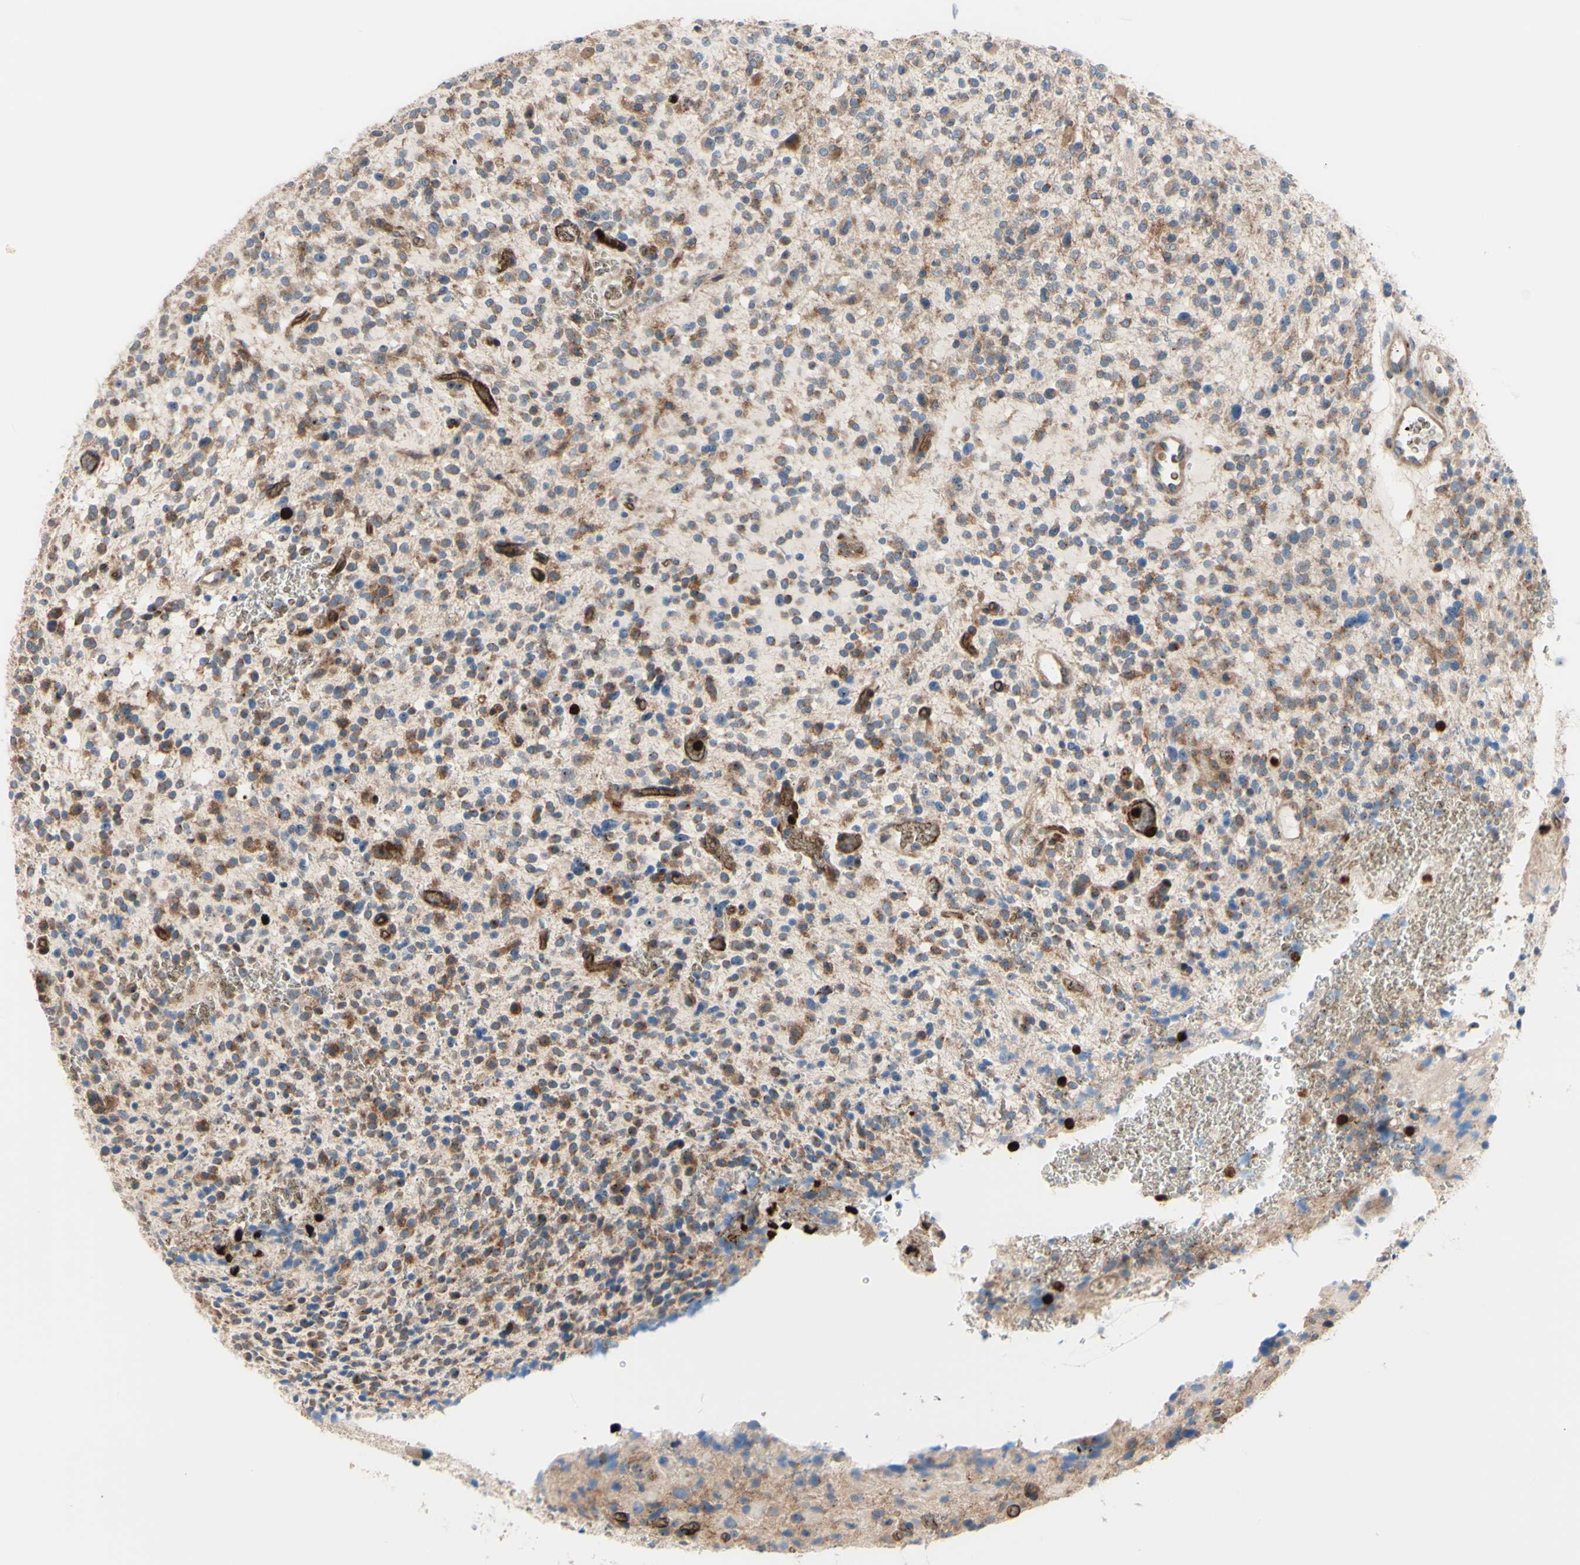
{"staining": {"intensity": "moderate", "quantity": "25%-75%", "location": "cytoplasmic/membranous"}, "tissue": "glioma", "cell_type": "Tumor cells", "image_type": "cancer", "snomed": [{"axis": "morphology", "description": "Glioma, malignant, High grade"}, {"axis": "topography", "description": "Brain"}], "caption": "Immunohistochemical staining of glioma demonstrates medium levels of moderate cytoplasmic/membranous protein expression in about 25%-75% of tumor cells.", "gene": "USP9X", "patient": {"sex": "male", "age": 48}}